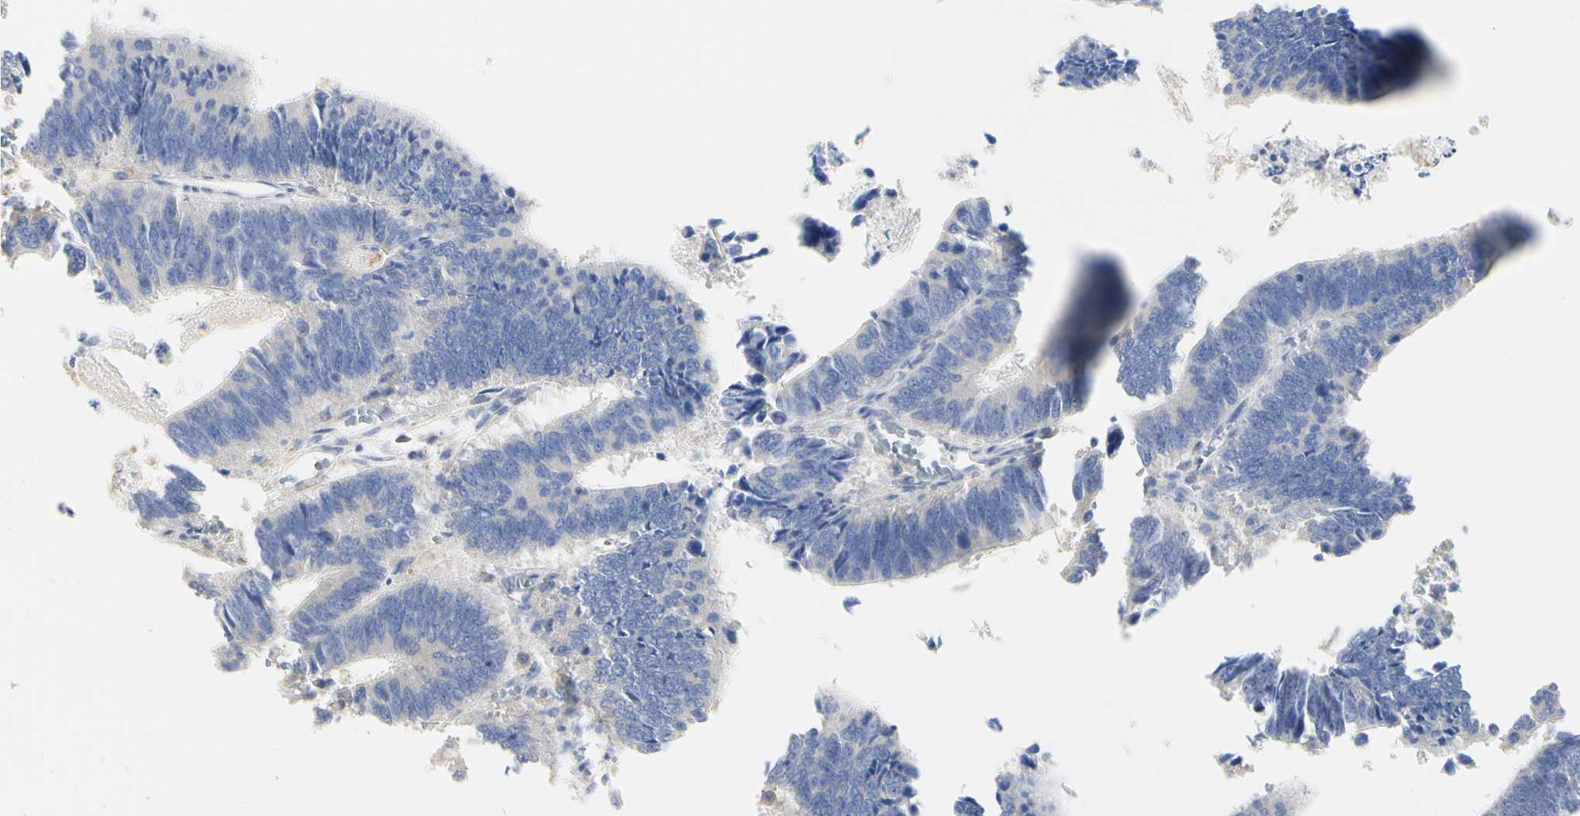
{"staining": {"intensity": "negative", "quantity": "none", "location": "none"}, "tissue": "colorectal cancer", "cell_type": "Tumor cells", "image_type": "cancer", "snomed": [{"axis": "morphology", "description": "Adenocarcinoma, NOS"}, {"axis": "topography", "description": "Colon"}], "caption": "Tumor cells are negative for brown protein staining in colorectal adenocarcinoma.", "gene": "C3orf52", "patient": {"sex": "male", "age": 72}}